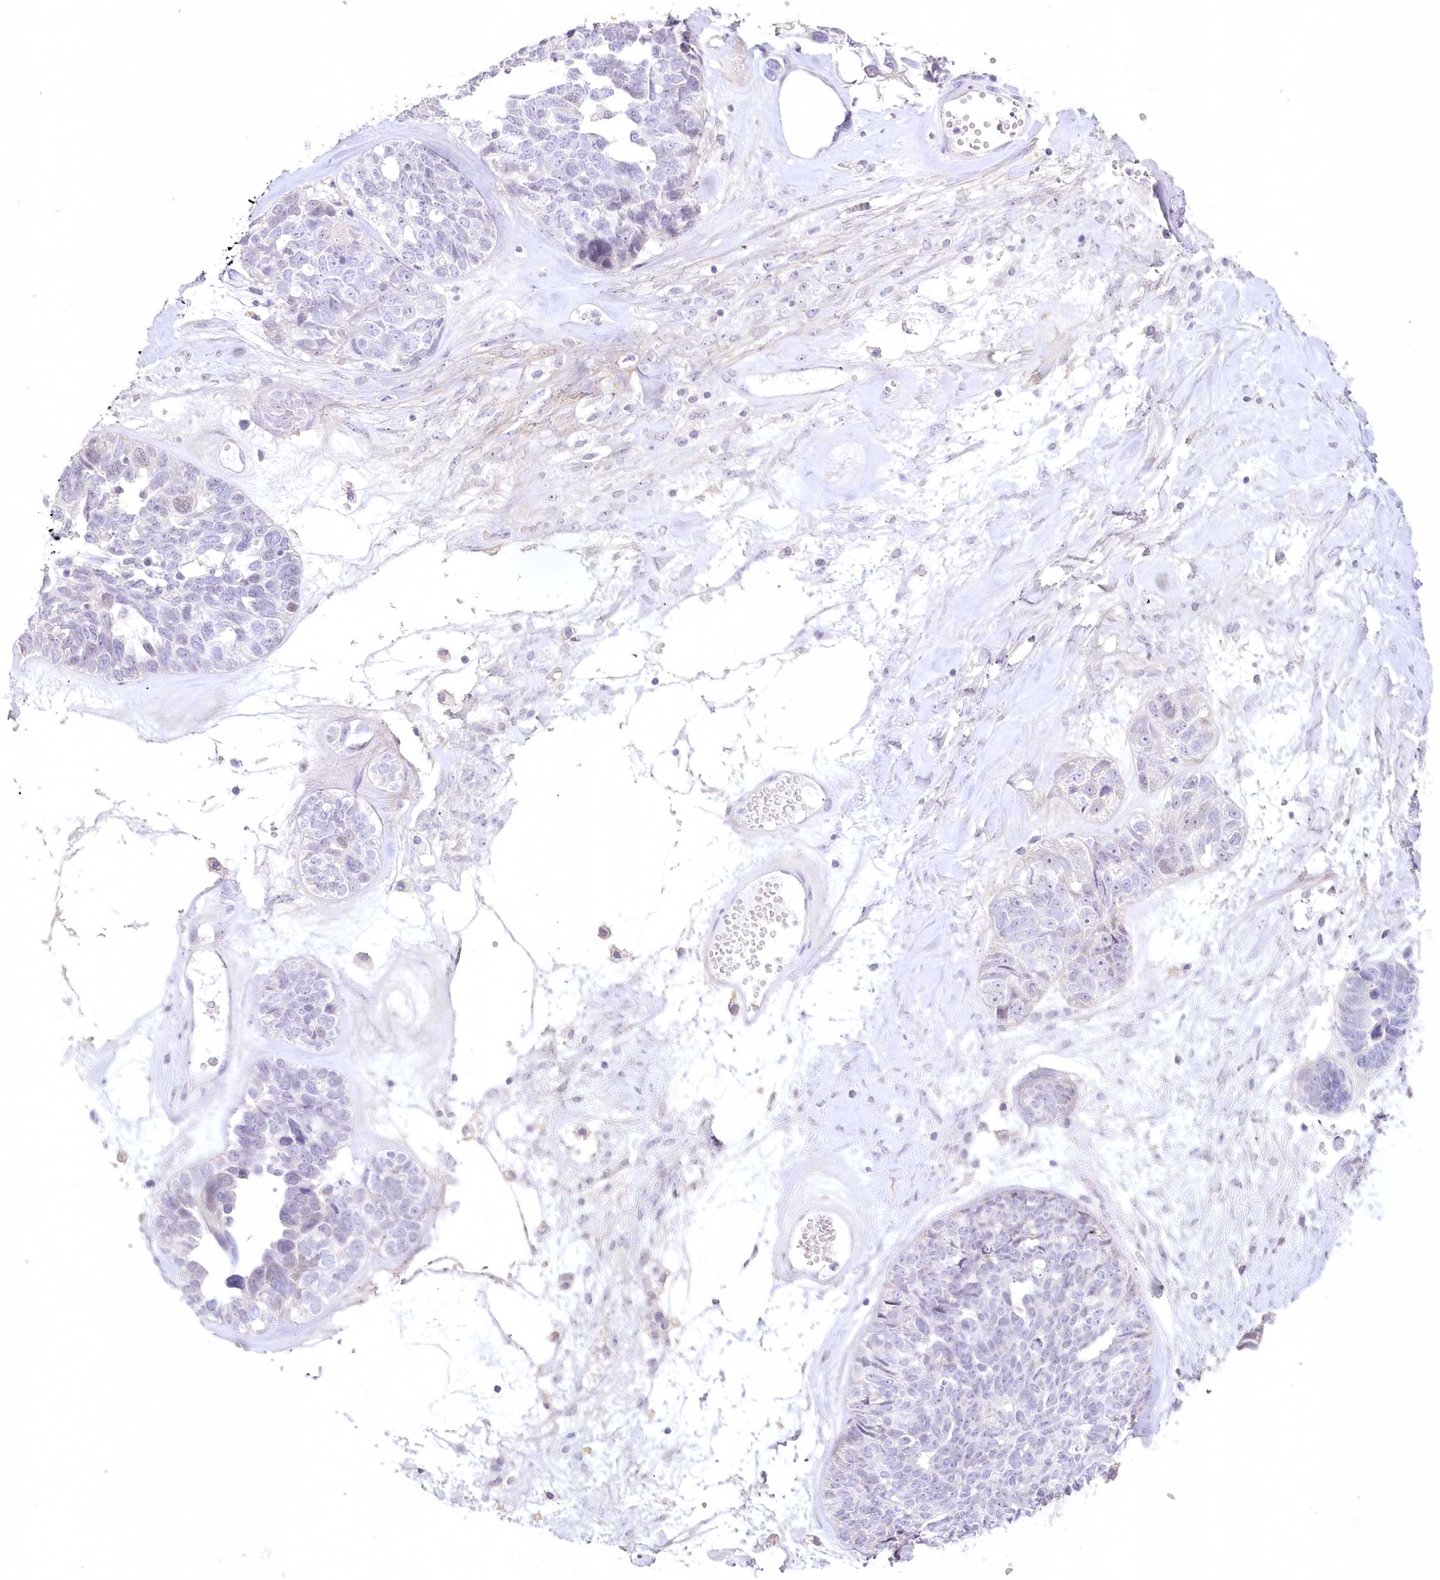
{"staining": {"intensity": "negative", "quantity": "none", "location": "none"}, "tissue": "ovarian cancer", "cell_type": "Tumor cells", "image_type": "cancer", "snomed": [{"axis": "morphology", "description": "Cystadenocarcinoma, serous, NOS"}, {"axis": "topography", "description": "Ovary"}], "caption": "Human ovarian cancer stained for a protein using IHC reveals no positivity in tumor cells.", "gene": "USP11", "patient": {"sex": "female", "age": 79}}